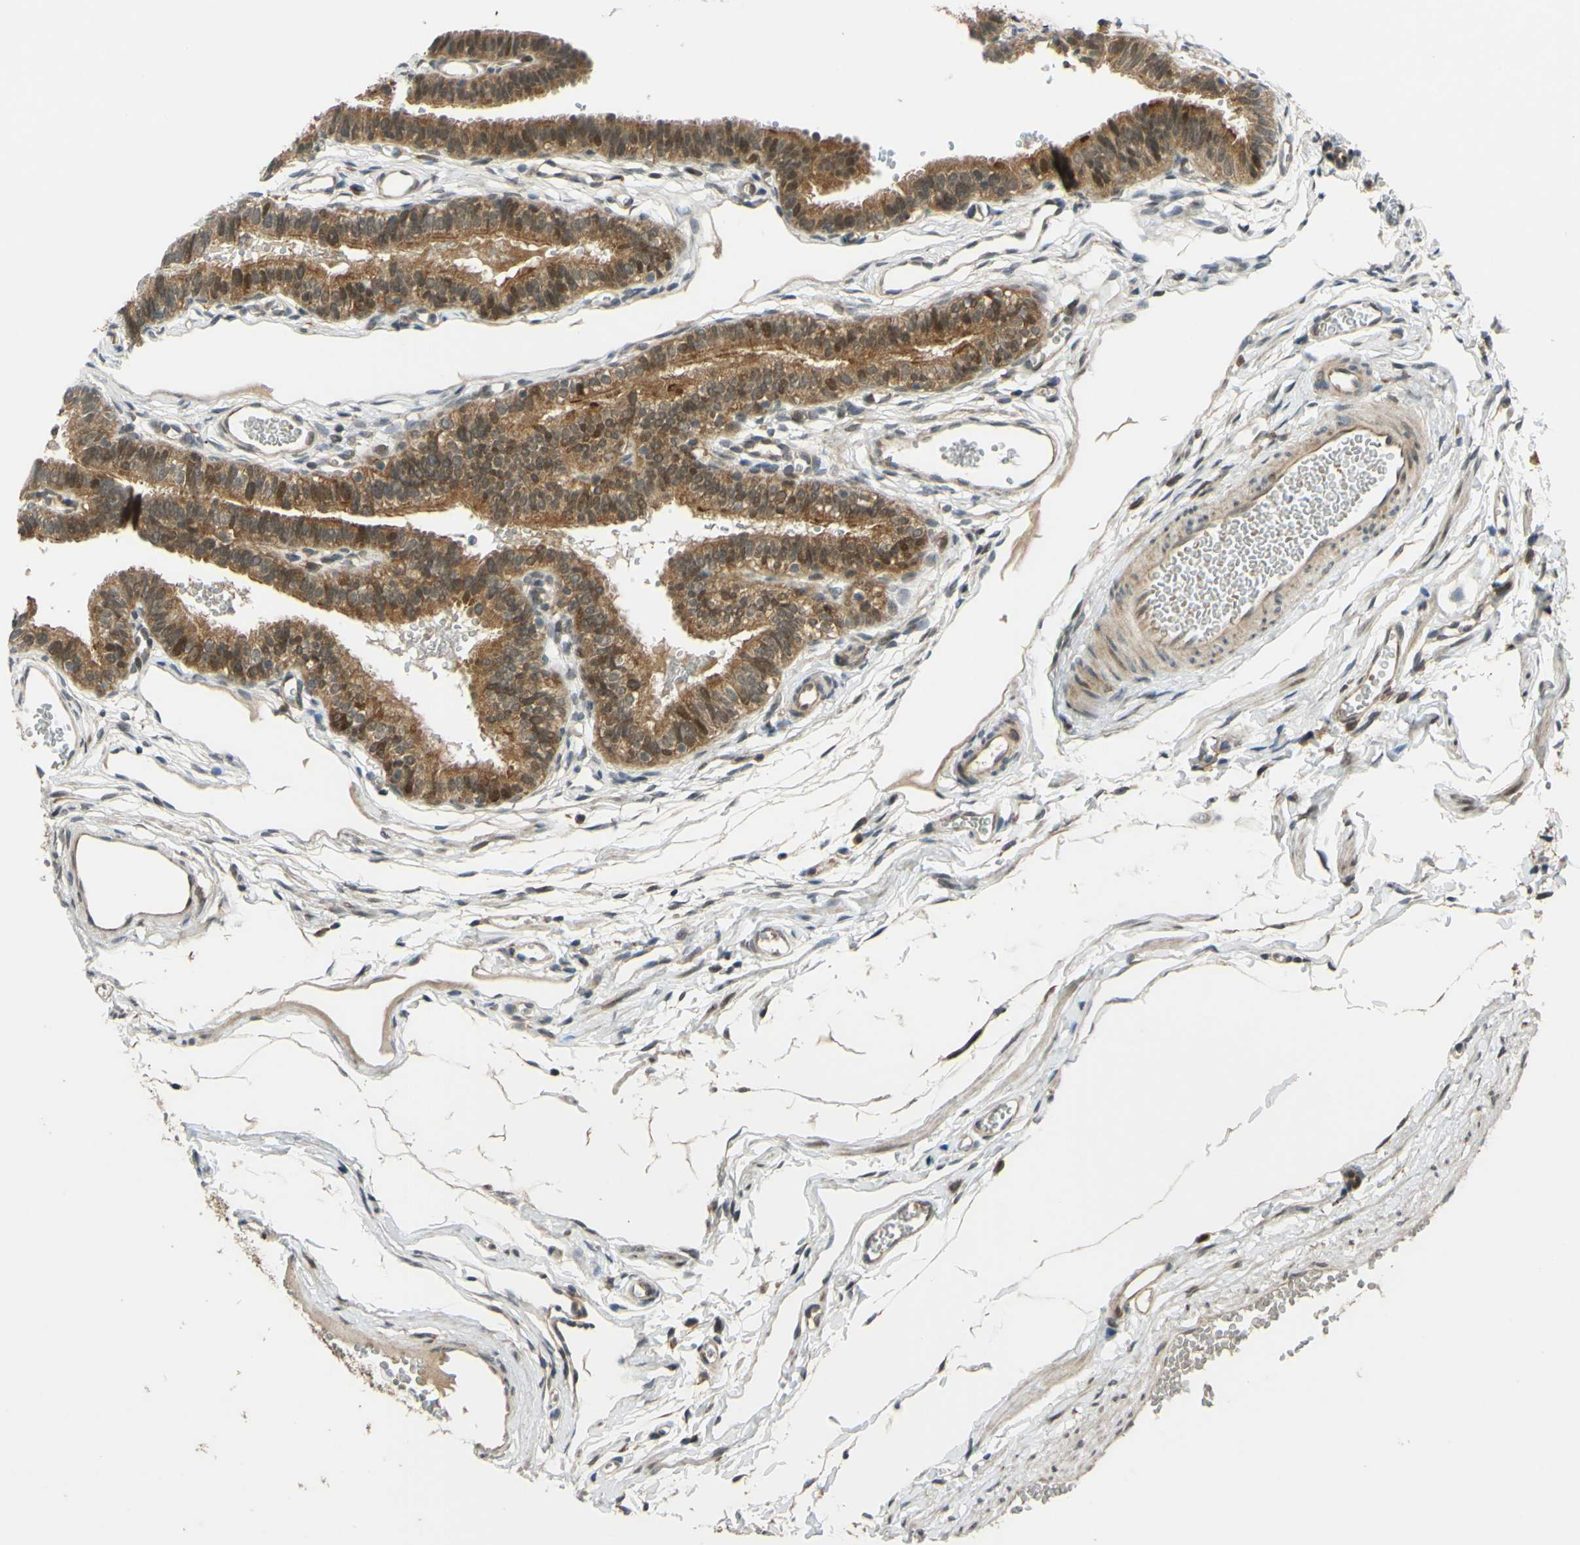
{"staining": {"intensity": "moderate", "quantity": ">75%", "location": "cytoplasmic/membranous,nuclear"}, "tissue": "fallopian tube", "cell_type": "Glandular cells", "image_type": "normal", "snomed": [{"axis": "morphology", "description": "Normal tissue, NOS"}, {"axis": "topography", "description": "Fallopian tube"}, {"axis": "topography", "description": "Placenta"}], "caption": "A brown stain highlights moderate cytoplasmic/membranous,nuclear expression of a protein in glandular cells of normal fallopian tube.", "gene": "ABCC8", "patient": {"sex": "female", "age": 34}}